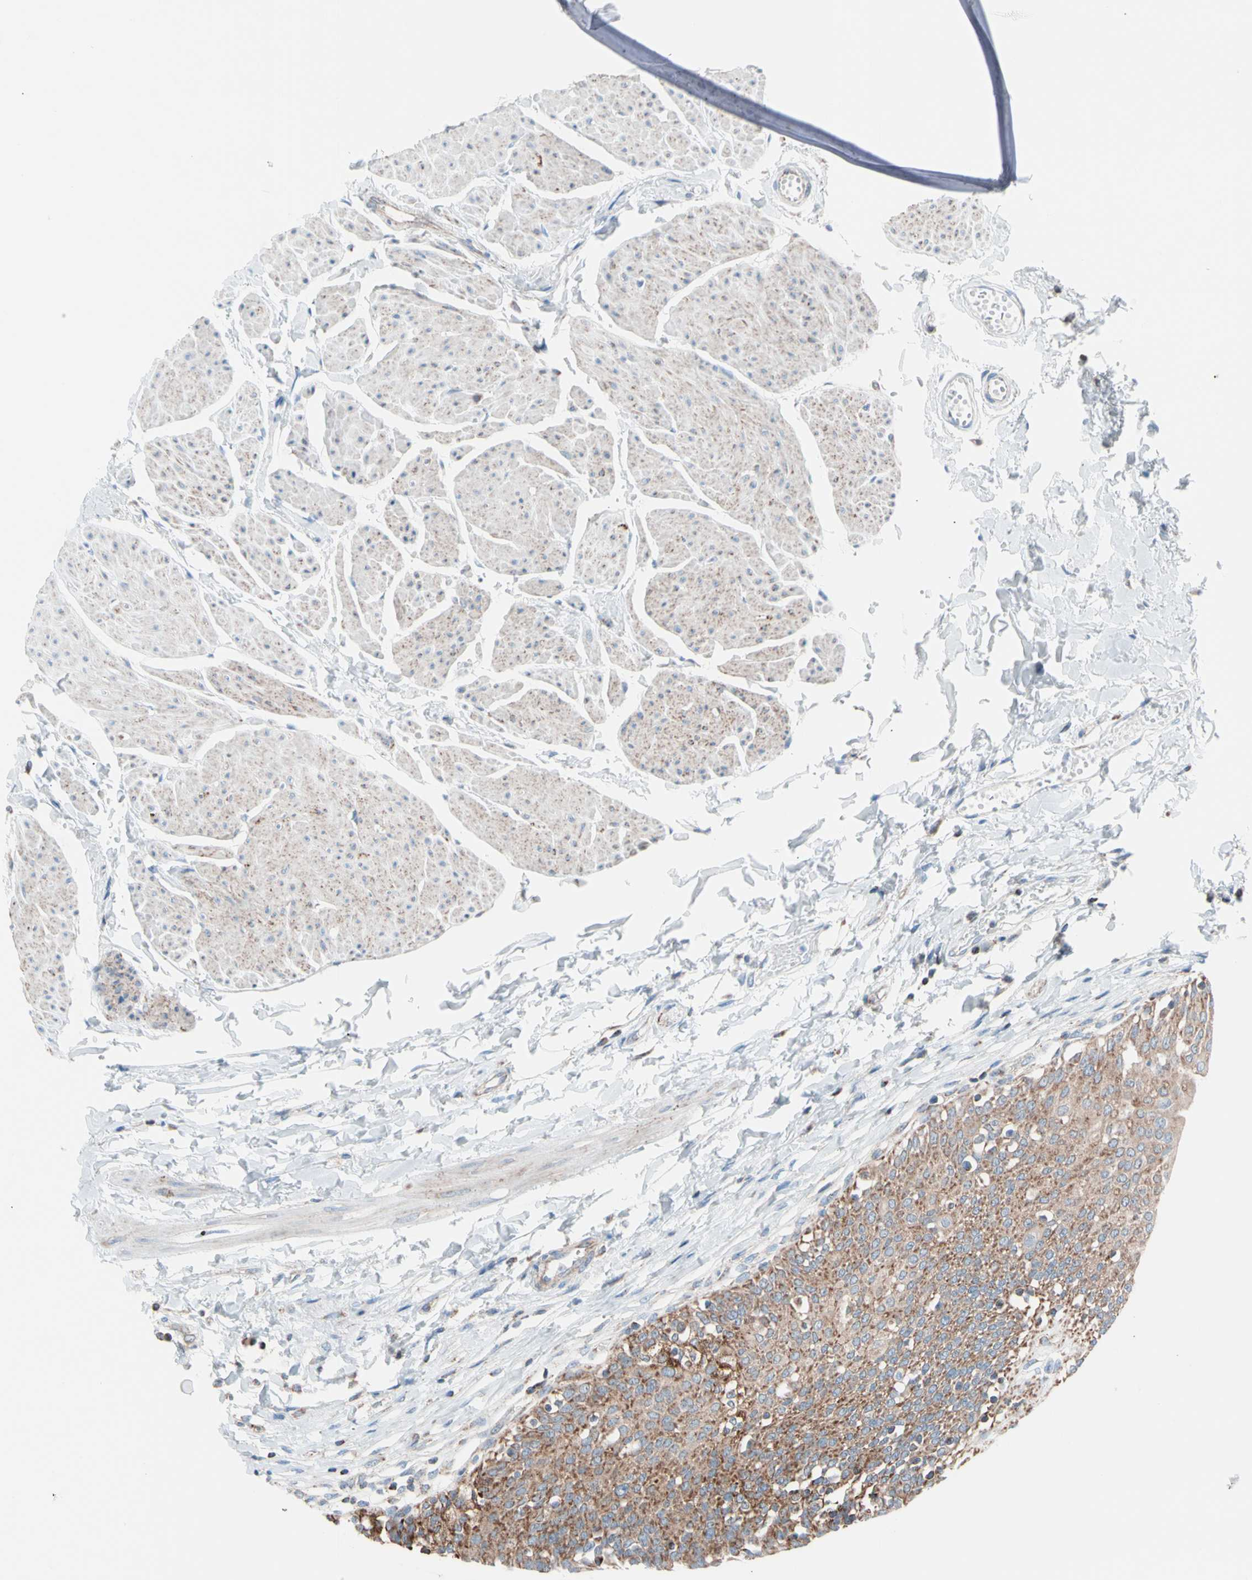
{"staining": {"intensity": "strong", "quantity": ">75%", "location": "cytoplasmic/membranous"}, "tissue": "urinary bladder", "cell_type": "Urothelial cells", "image_type": "normal", "snomed": [{"axis": "morphology", "description": "Normal tissue, NOS"}, {"axis": "topography", "description": "Urinary bladder"}], "caption": "IHC of benign urinary bladder reveals high levels of strong cytoplasmic/membranous expression in about >75% of urothelial cells. (DAB = brown stain, brightfield microscopy at high magnification).", "gene": "HK1", "patient": {"sex": "female", "age": 80}}